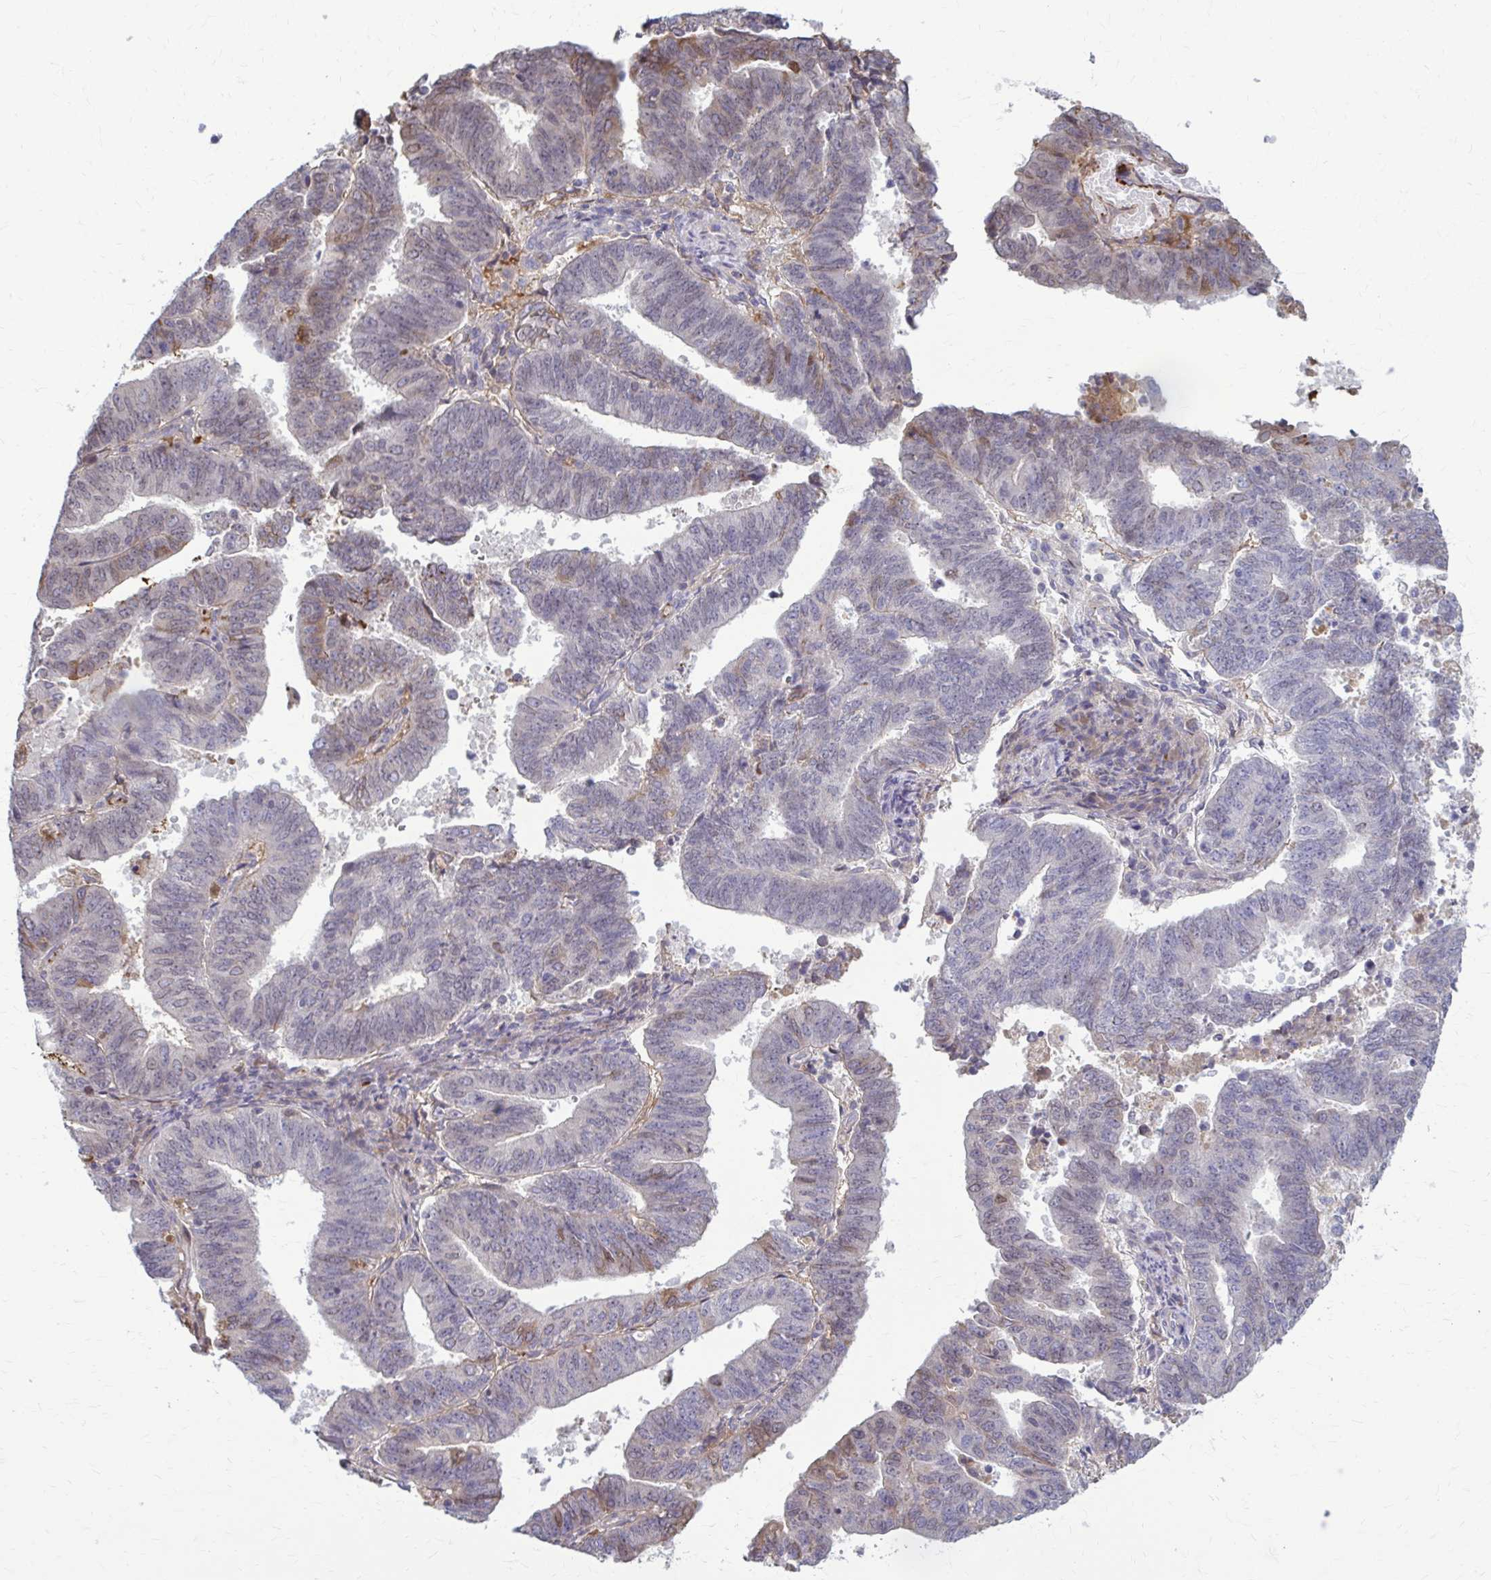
{"staining": {"intensity": "moderate", "quantity": "<25%", "location": "cytoplasmic/membranous"}, "tissue": "endometrial cancer", "cell_type": "Tumor cells", "image_type": "cancer", "snomed": [{"axis": "morphology", "description": "Adenocarcinoma, NOS"}, {"axis": "topography", "description": "Endometrium"}], "caption": "Immunohistochemistry (IHC) histopathology image of endometrial adenocarcinoma stained for a protein (brown), which exhibits low levels of moderate cytoplasmic/membranous staining in approximately <25% of tumor cells.", "gene": "MCRIP2", "patient": {"sex": "female", "age": 82}}